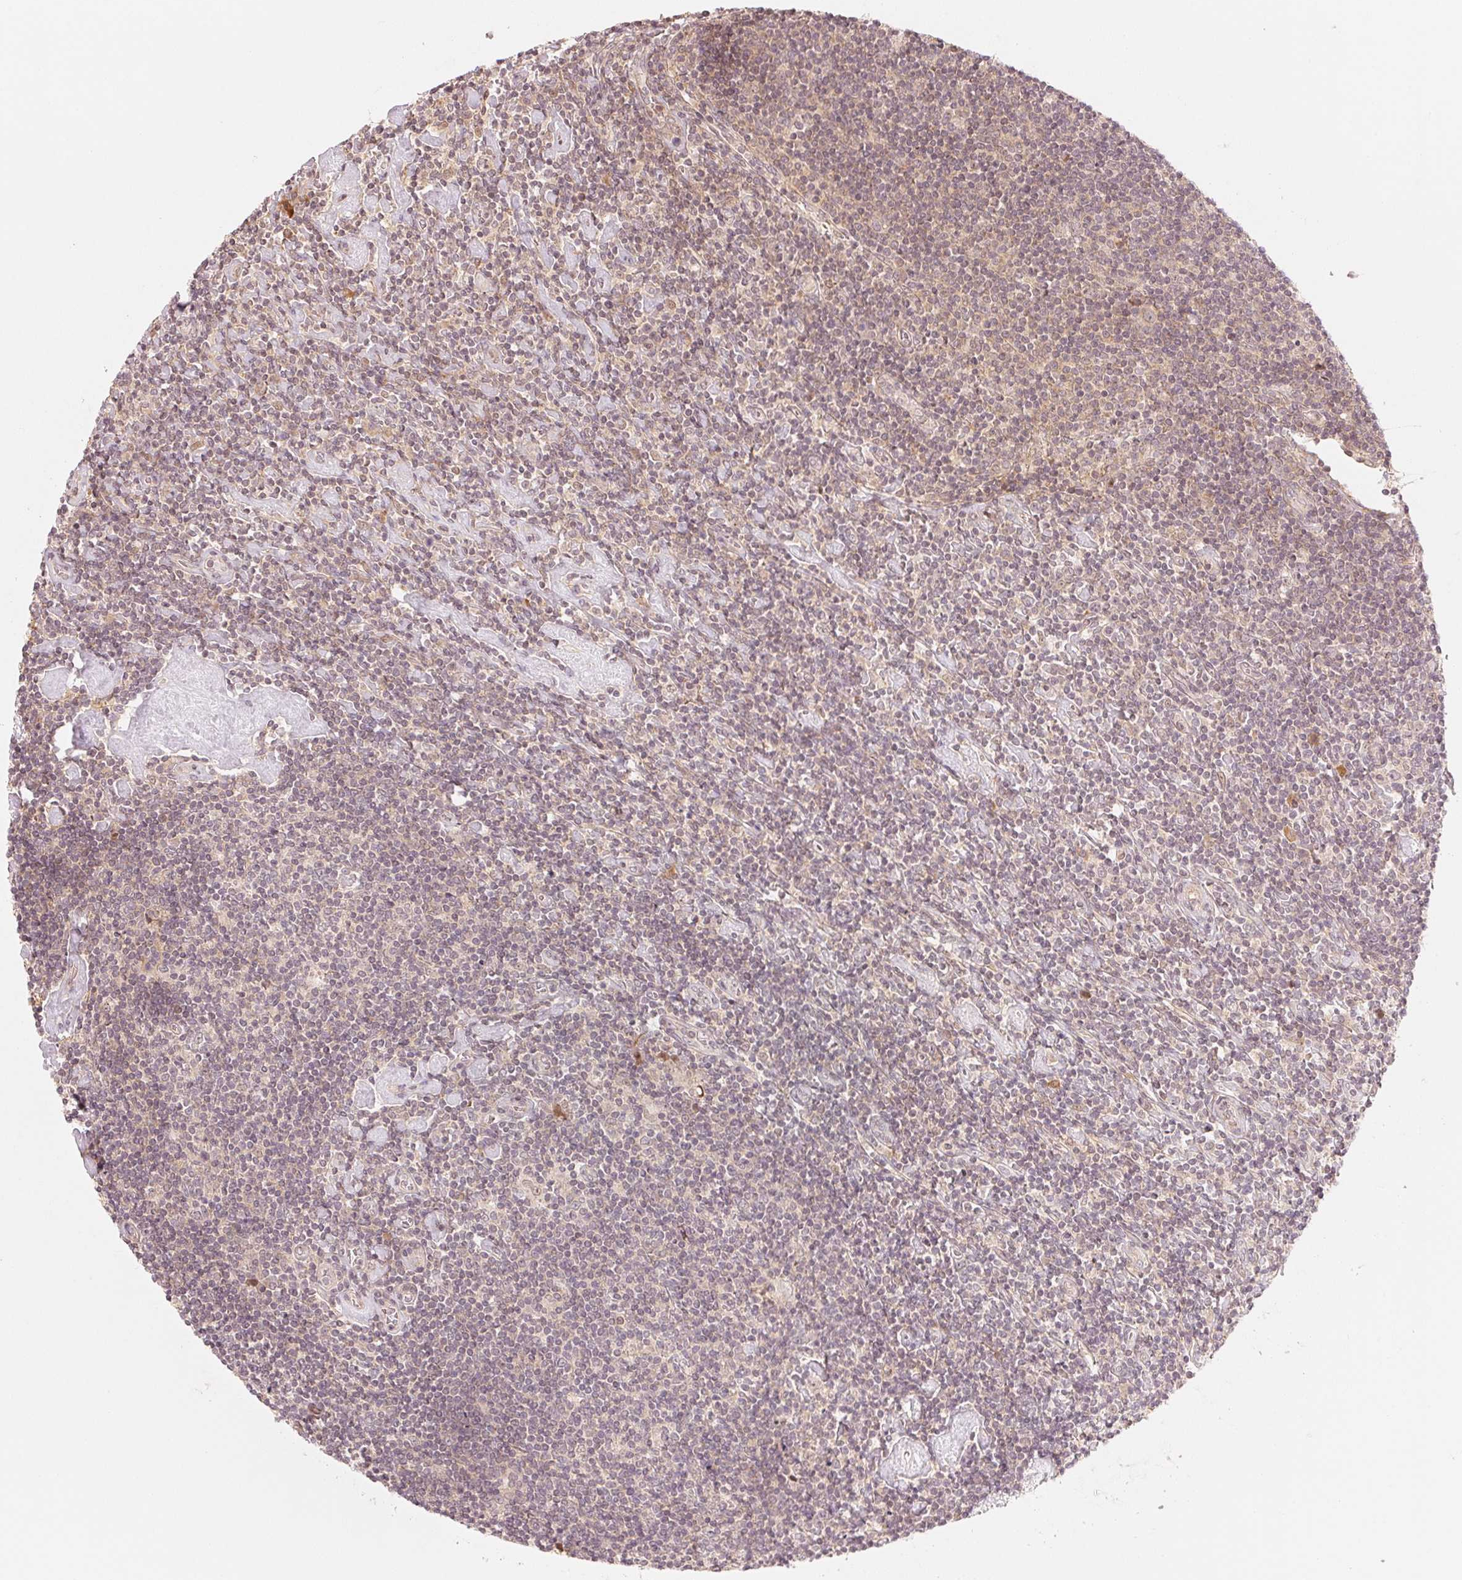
{"staining": {"intensity": "negative", "quantity": "none", "location": "none"}, "tissue": "lymphoma", "cell_type": "Tumor cells", "image_type": "cancer", "snomed": [{"axis": "morphology", "description": "Hodgkin's disease, NOS"}, {"axis": "topography", "description": "Lymph node"}], "caption": "A high-resolution photomicrograph shows immunohistochemistry staining of Hodgkin's disease, which demonstrates no significant expression in tumor cells. (DAB immunohistochemistry (IHC) with hematoxylin counter stain).", "gene": "PRKN", "patient": {"sex": "male", "age": 40}}